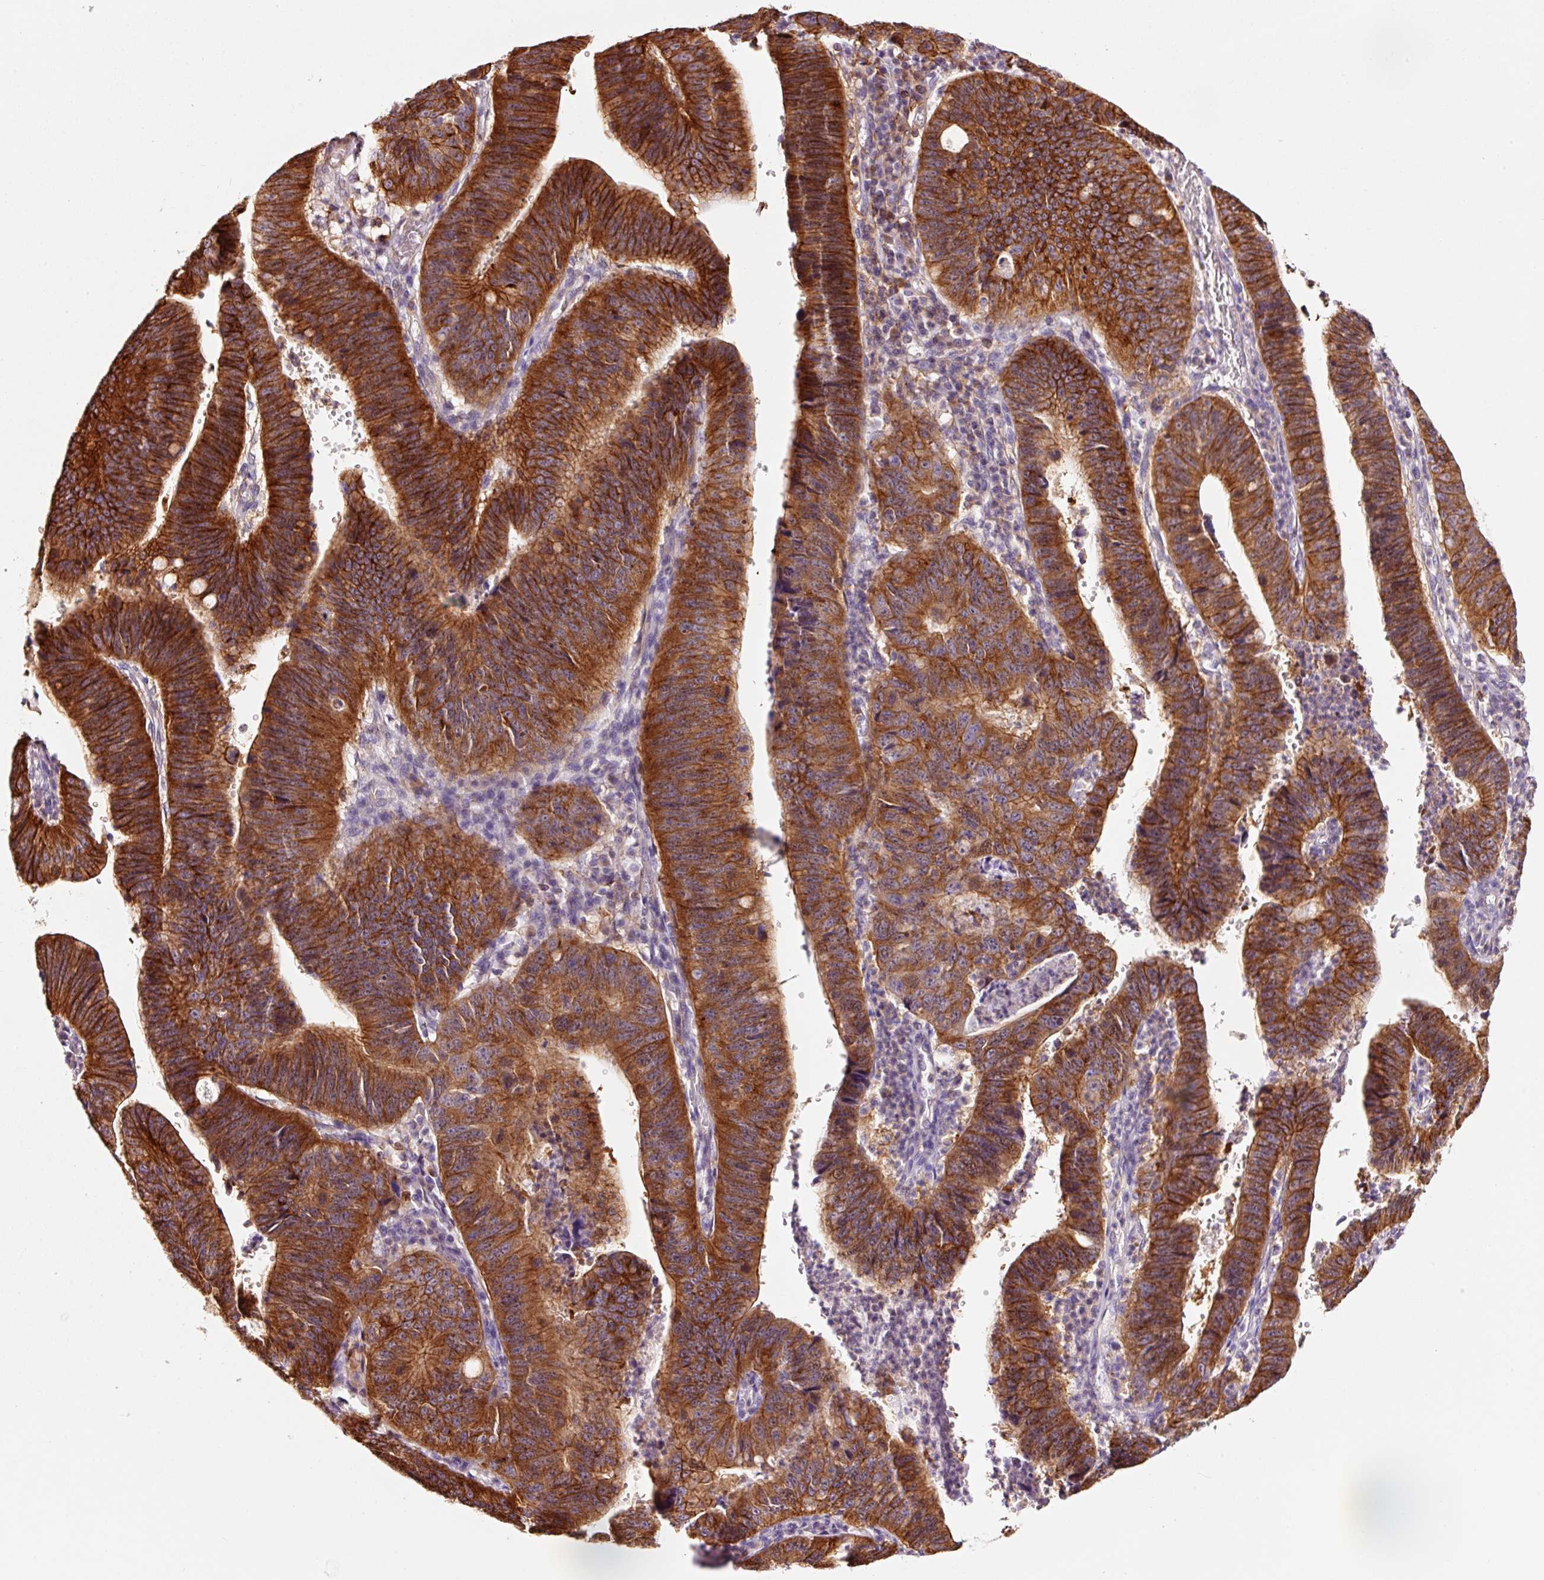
{"staining": {"intensity": "strong", "quantity": ">75%", "location": "cytoplasmic/membranous"}, "tissue": "stomach cancer", "cell_type": "Tumor cells", "image_type": "cancer", "snomed": [{"axis": "morphology", "description": "Adenocarcinoma, NOS"}, {"axis": "topography", "description": "Stomach"}], "caption": "Immunohistochemistry (DAB) staining of stomach cancer (adenocarcinoma) exhibits strong cytoplasmic/membranous protein expression in about >75% of tumor cells.", "gene": "ADD3", "patient": {"sex": "male", "age": 59}}